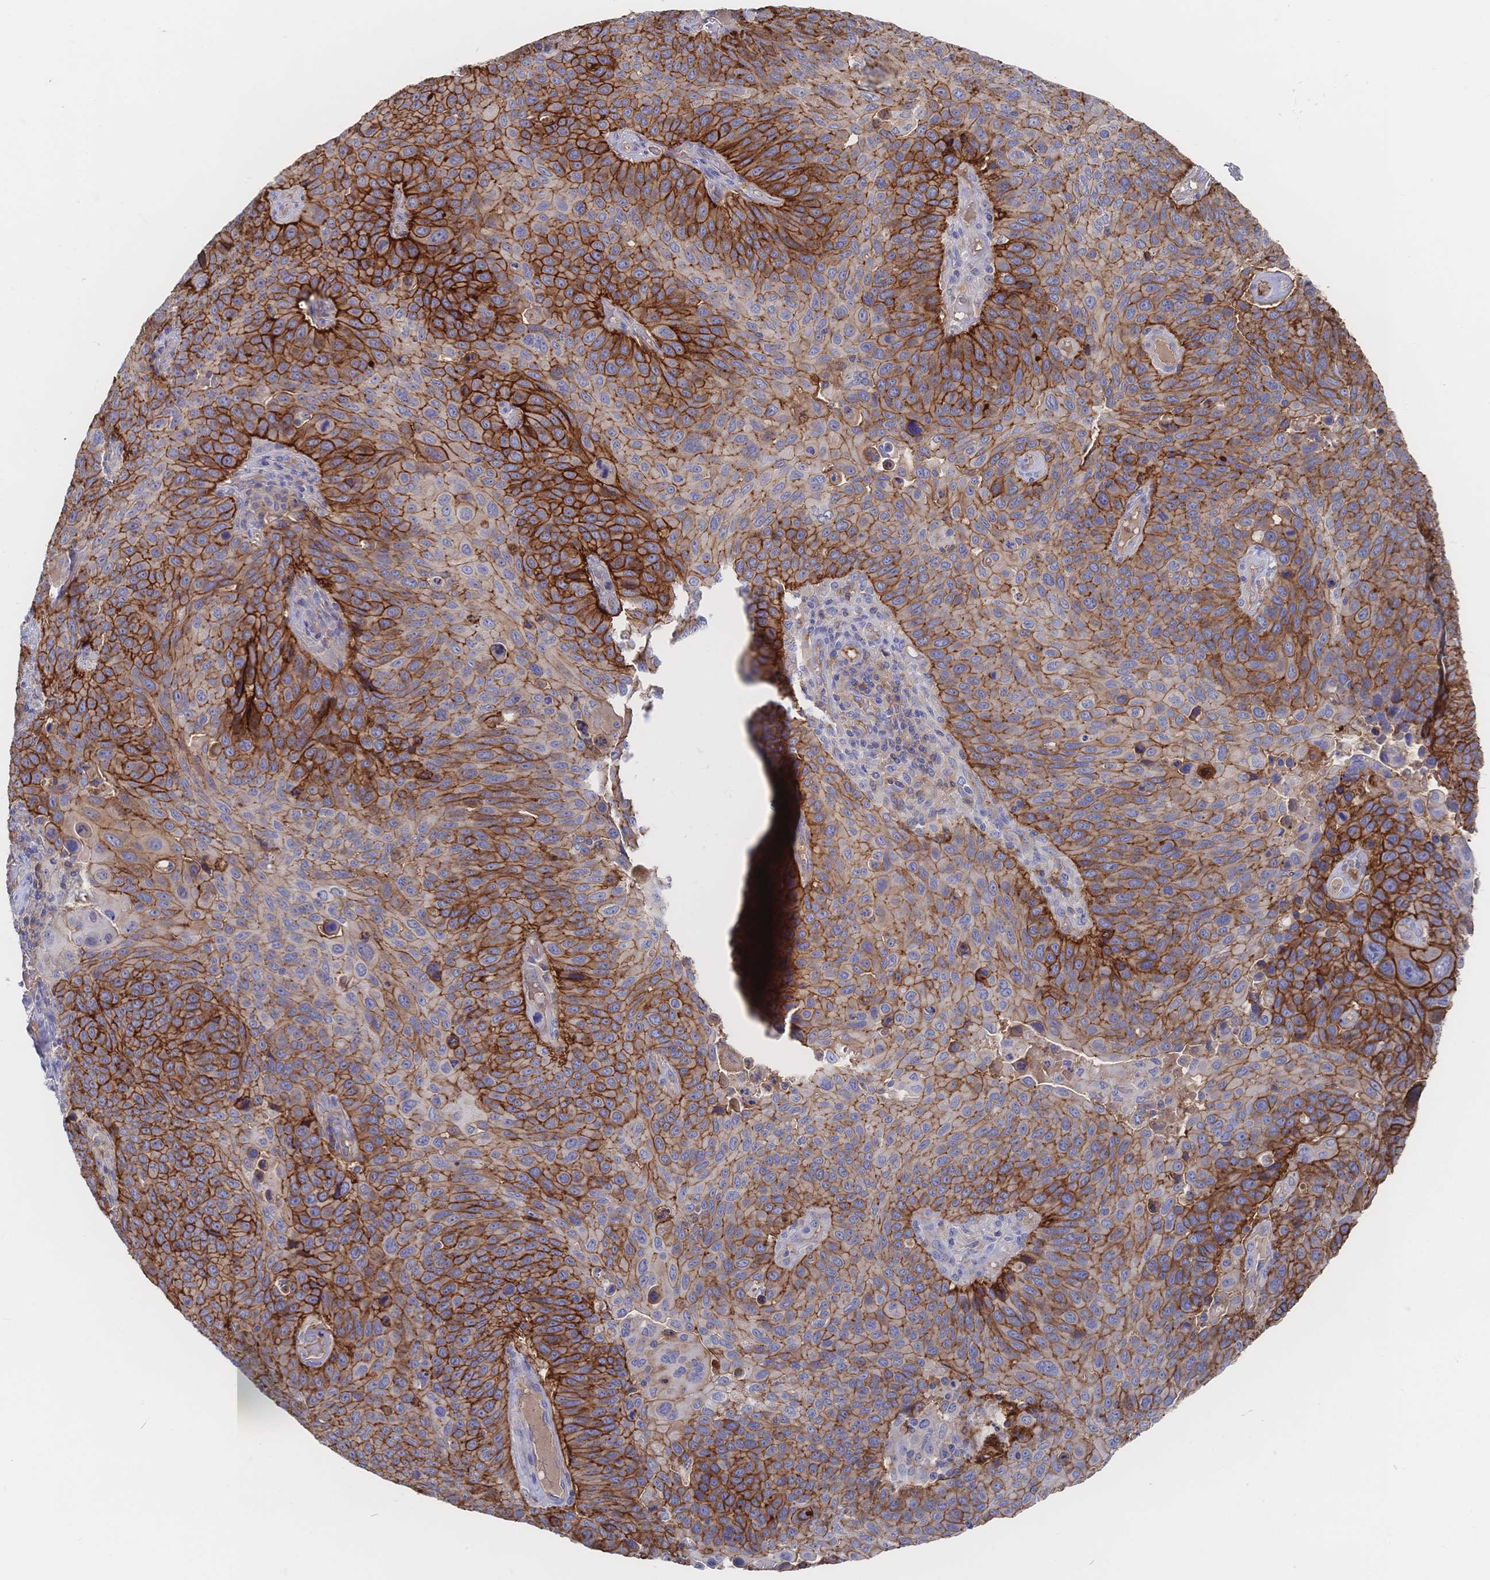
{"staining": {"intensity": "strong", "quantity": ">75%", "location": "cytoplasmic/membranous"}, "tissue": "lung cancer", "cell_type": "Tumor cells", "image_type": "cancer", "snomed": [{"axis": "morphology", "description": "Squamous cell carcinoma, NOS"}, {"axis": "topography", "description": "Lung"}], "caption": "Strong cytoplasmic/membranous protein positivity is appreciated in approximately >75% of tumor cells in lung squamous cell carcinoma. The staining was performed using DAB, with brown indicating positive protein expression. Nuclei are stained blue with hematoxylin.", "gene": "F11R", "patient": {"sex": "male", "age": 68}}